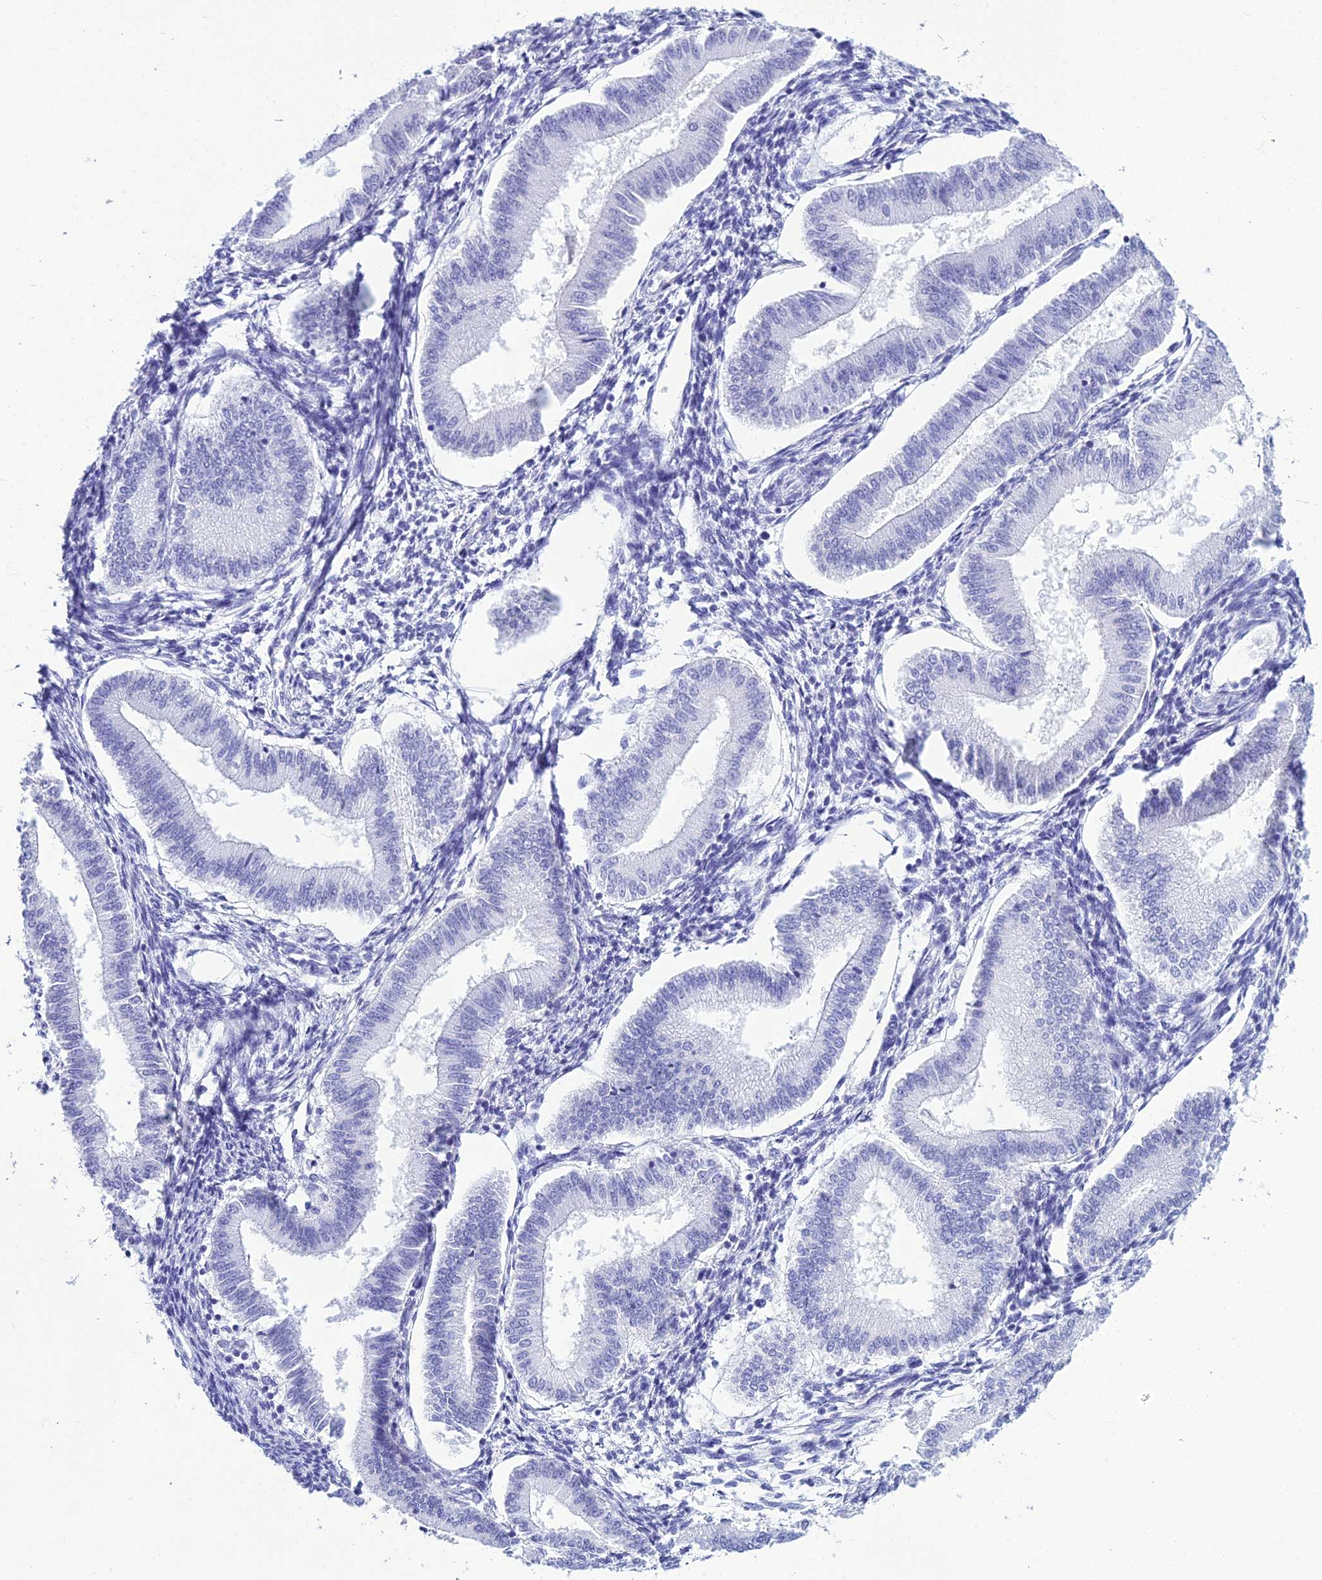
{"staining": {"intensity": "negative", "quantity": "none", "location": "none"}, "tissue": "endometrium", "cell_type": "Cells in endometrial stroma", "image_type": "normal", "snomed": [{"axis": "morphology", "description": "Normal tissue, NOS"}, {"axis": "topography", "description": "Endometrium"}], "caption": "High magnification brightfield microscopy of normal endometrium stained with DAB (brown) and counterstained with hematoxylin (blue): cells in endometrial stroma show no significant staining.", "gene": "ZNF442", "patient": {"sex": "female", "age": 39}}